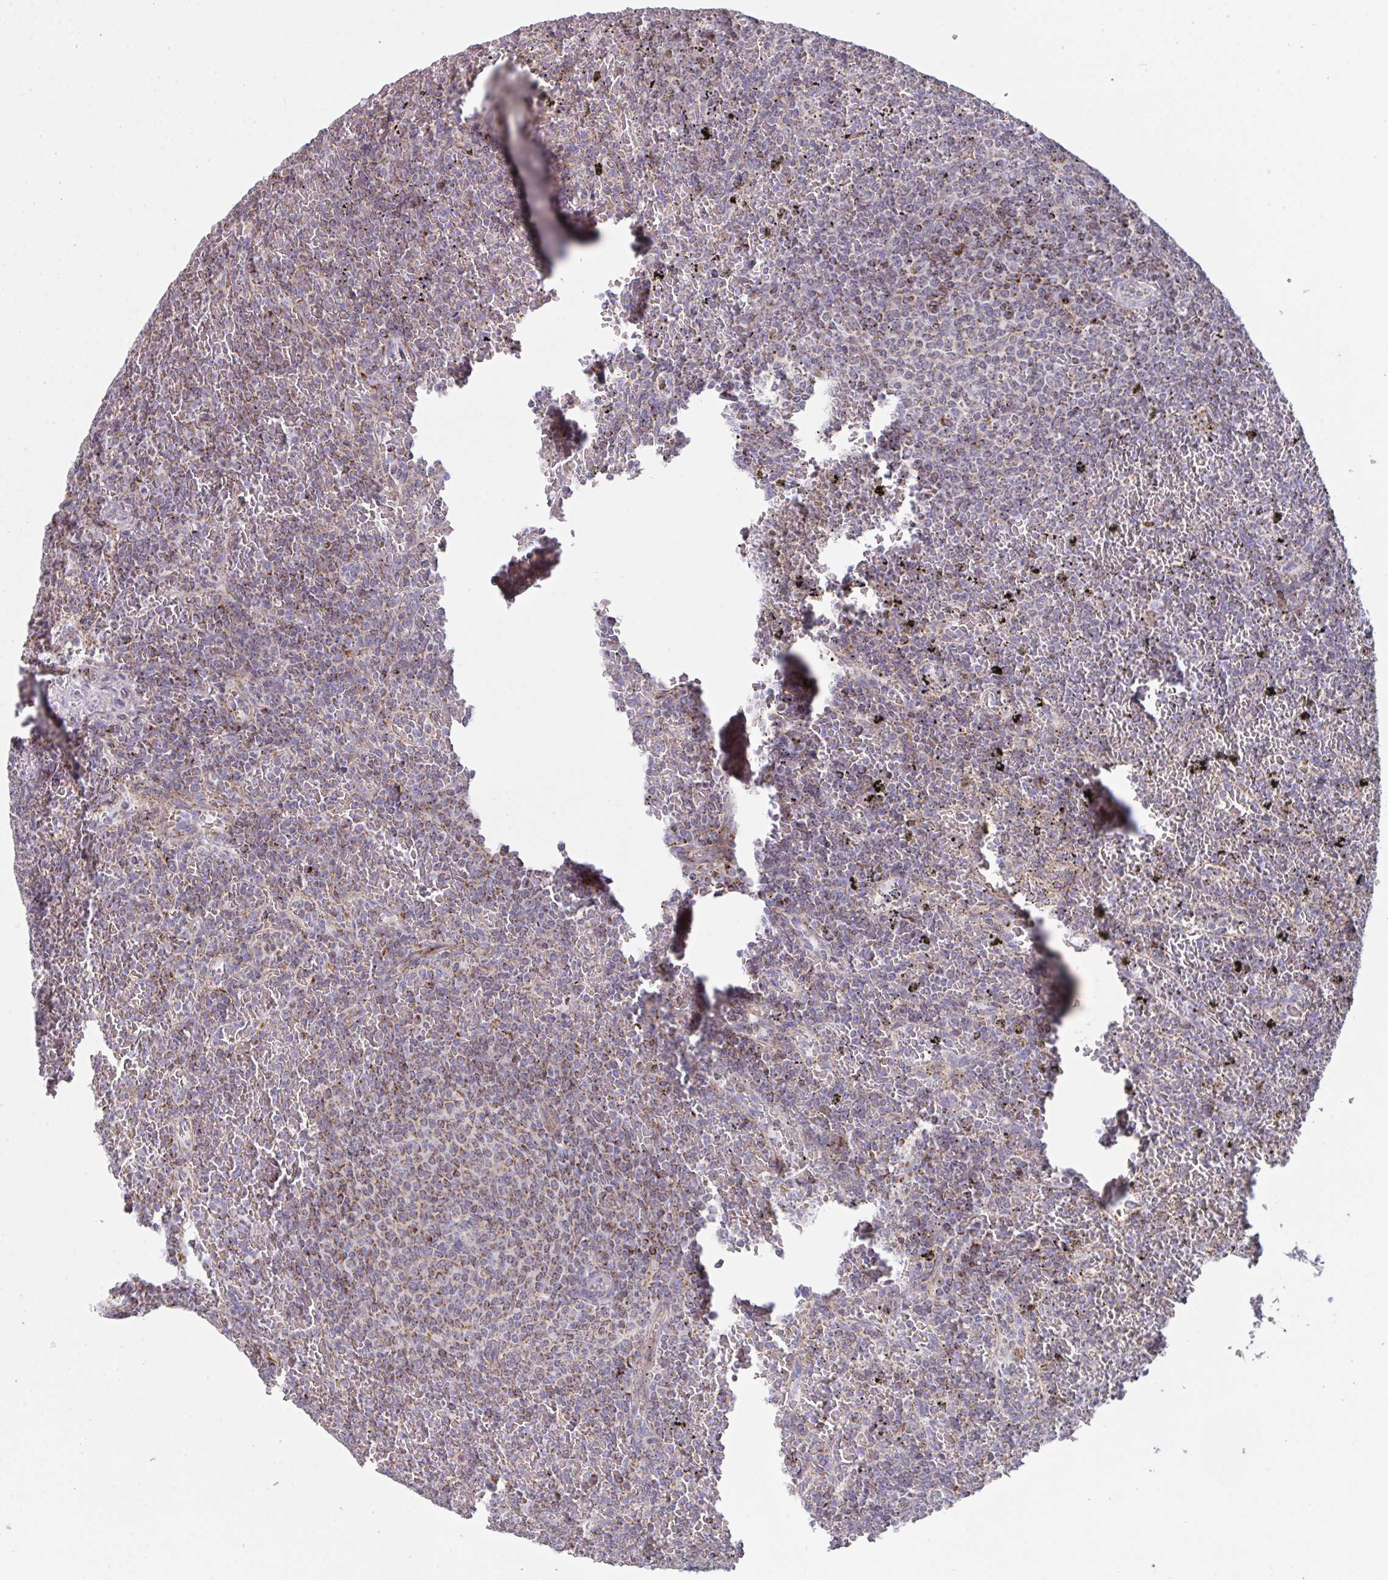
{"staining": {"intensity": "moderate", "quantity": "25%-75%", "location": "cytoplasmic/membranous"}, "tissue": "lymphoma", "cell_type": "Tumor cells", "image_type": "cancer", "snomed": [{"axis": "morphology", "description": "Malignant lymphoma, non-Hodgkin's type, Low grade"}, {"axis": "topography", "description": "Spleen"}], "caption": "A histopathology image of human malignant lymphoma, non-Hodgkin's type (low-grade) stained for a protein reveals moderate cytoplasmic/membranous brown staining in tumor cells. The staining is performed using DAB brown chromogen to label protein expression. The nuclei are counter-stained blue using hematoxylin.", "gene": "MICOS10", "patient": {"sex": "female", "age": 77}}